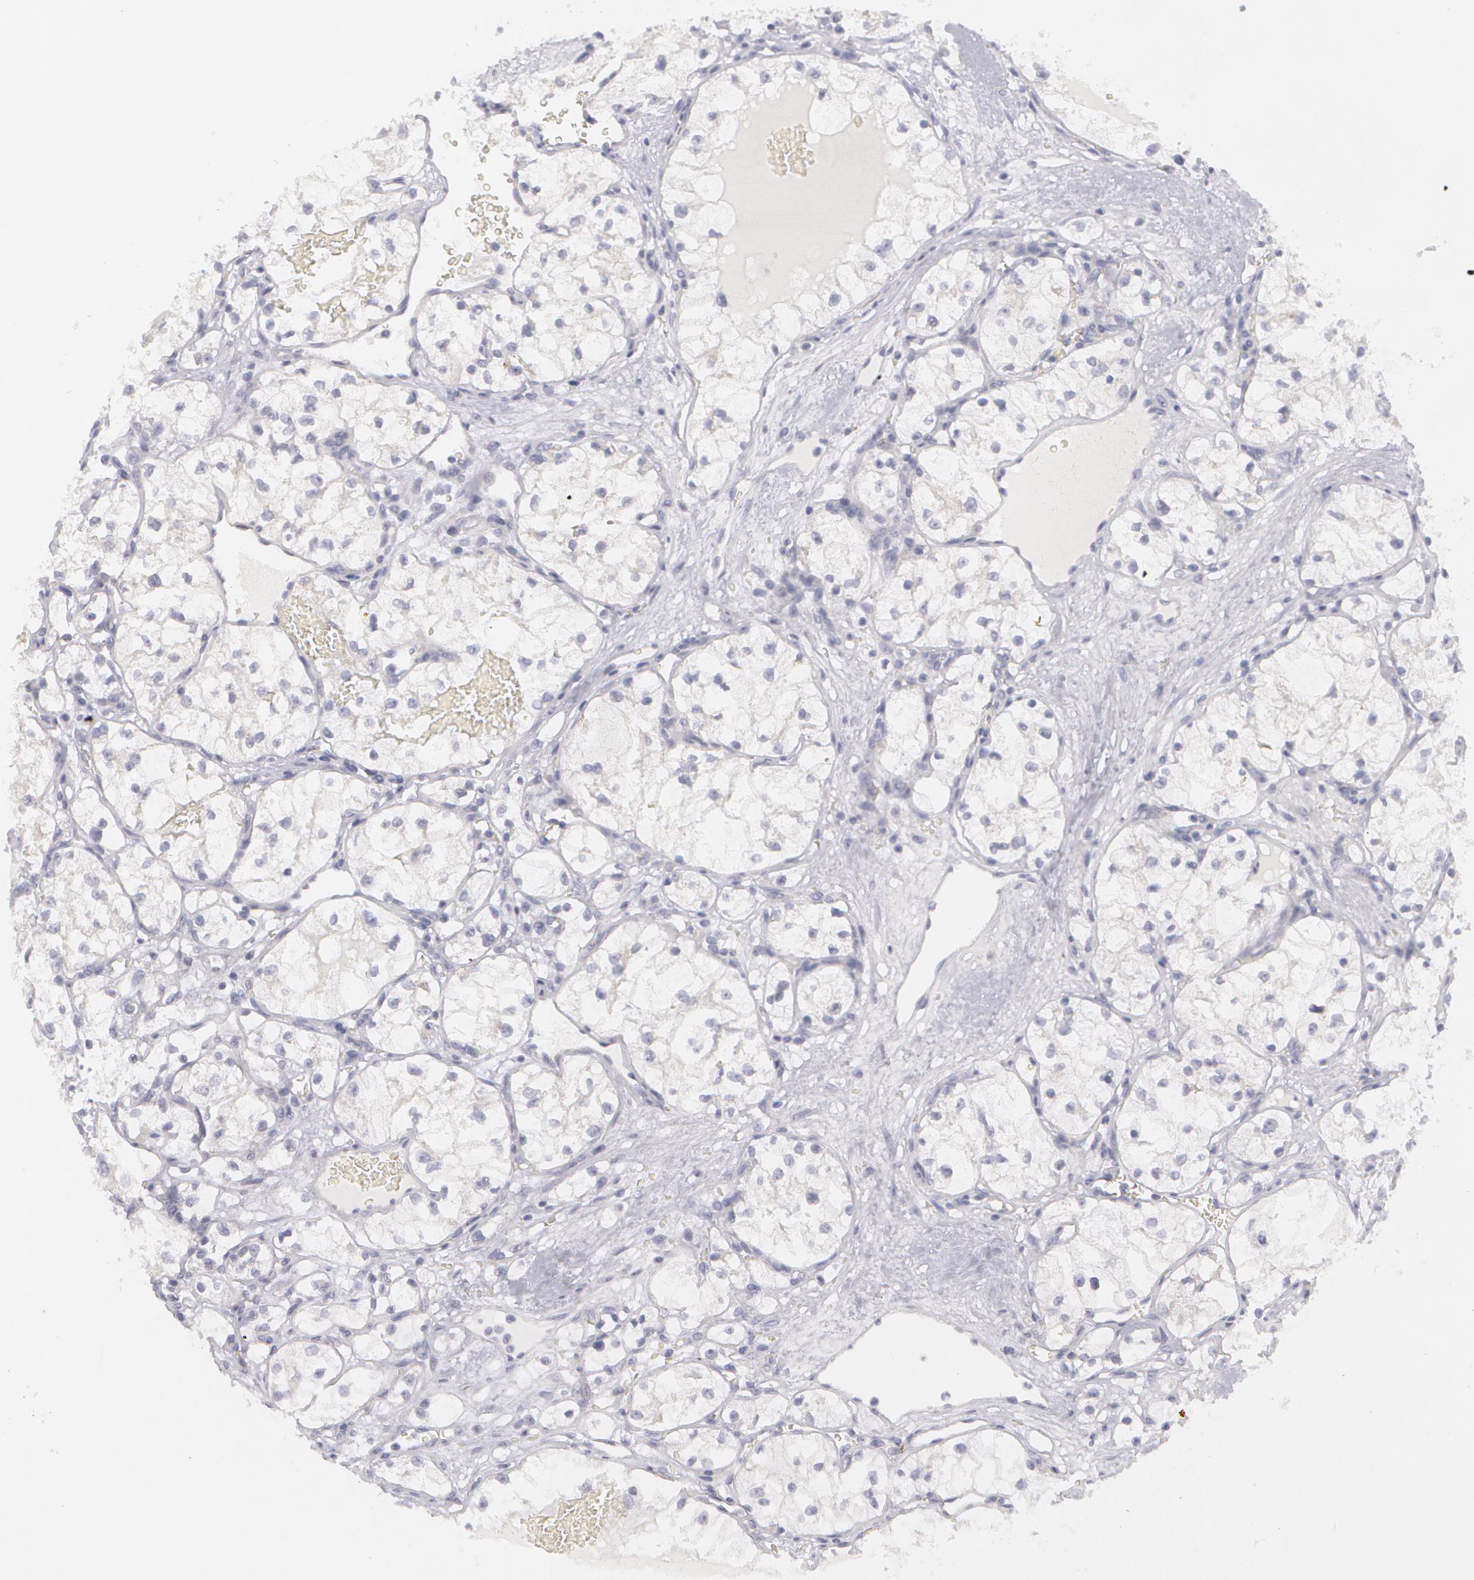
{"staining": {"intensity": "negative", "quantity": "none", "location": "none"}, "tissue": "renal cancer", "cell_type": "Tumor cells", "image_type": "cancer", "snomed": [{"axis": "morphology", "description": "Adenocarcinoma, NOS"}, {"axis": "topography", "description": "Kidney"}], "caption": "Immunohistochemistry (IHC) image of human renal adenocarcinoma stained for a protein (brown), which shows no positivity in tumor cells.", "gene": "MBNL3", "patient": {"sex": "male", "age": 61}}